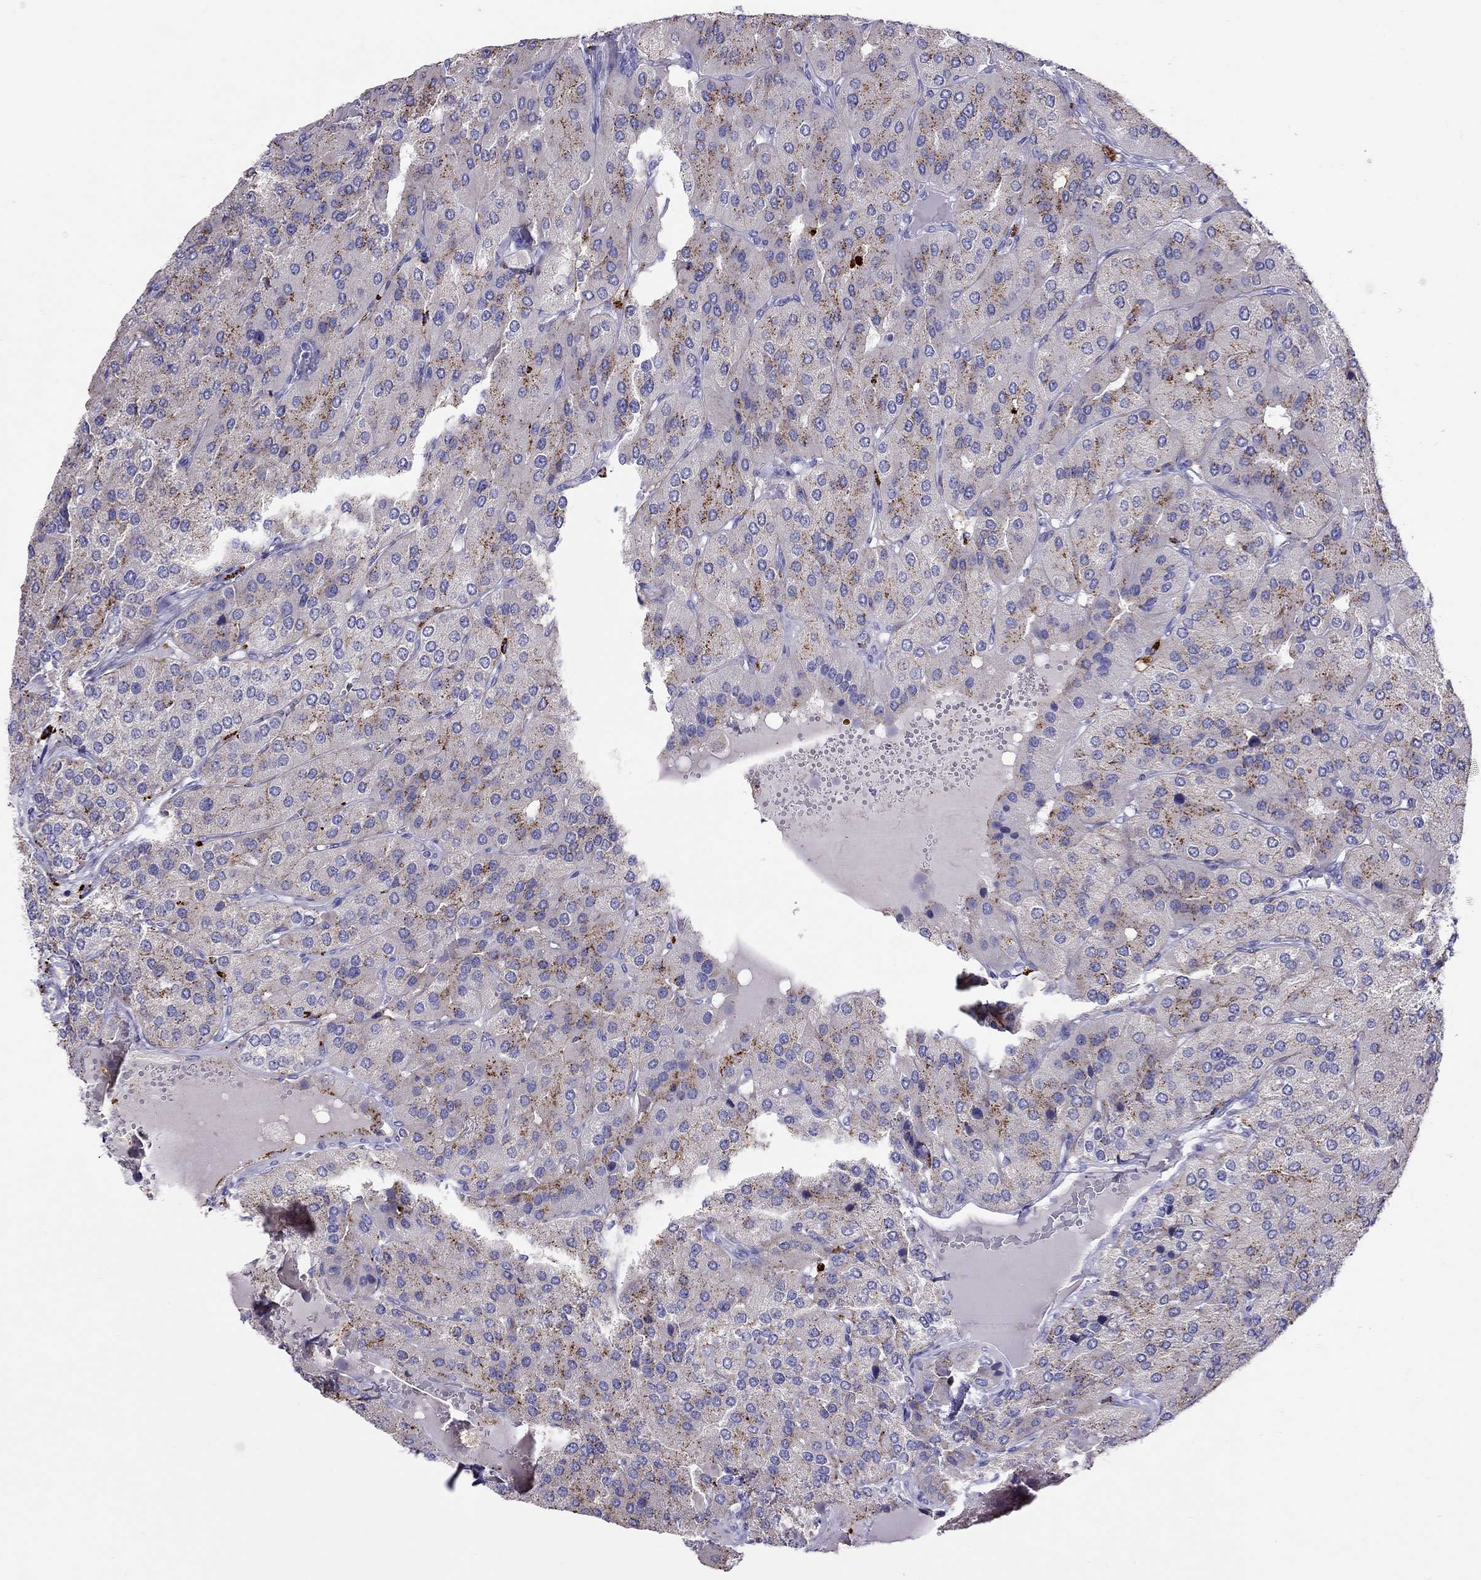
{"staining": {"intensity": "moderate", "quantity": ">75%", "location": "cytoplasmic/membranous"}, "tissue": "parathyroid gland", "cell_type": "Glandular cells", "image_type": "normal", "snomed": [{"axis": "morphology", "description": "Normal tissue, NOS"}, {"axis": "morphology", "description": "Adenoma, NOS"}, {"axis": "topography", "description": "Parathyroid gland"}], "caption": "IHC of normal parathyroid gland exhibits medium levels of moderate cytoplasmic/membranous positivity in about >75% of glandular cells.", "gene": "CLPSL2", "patient": {"sex": "female", "age": 86}}